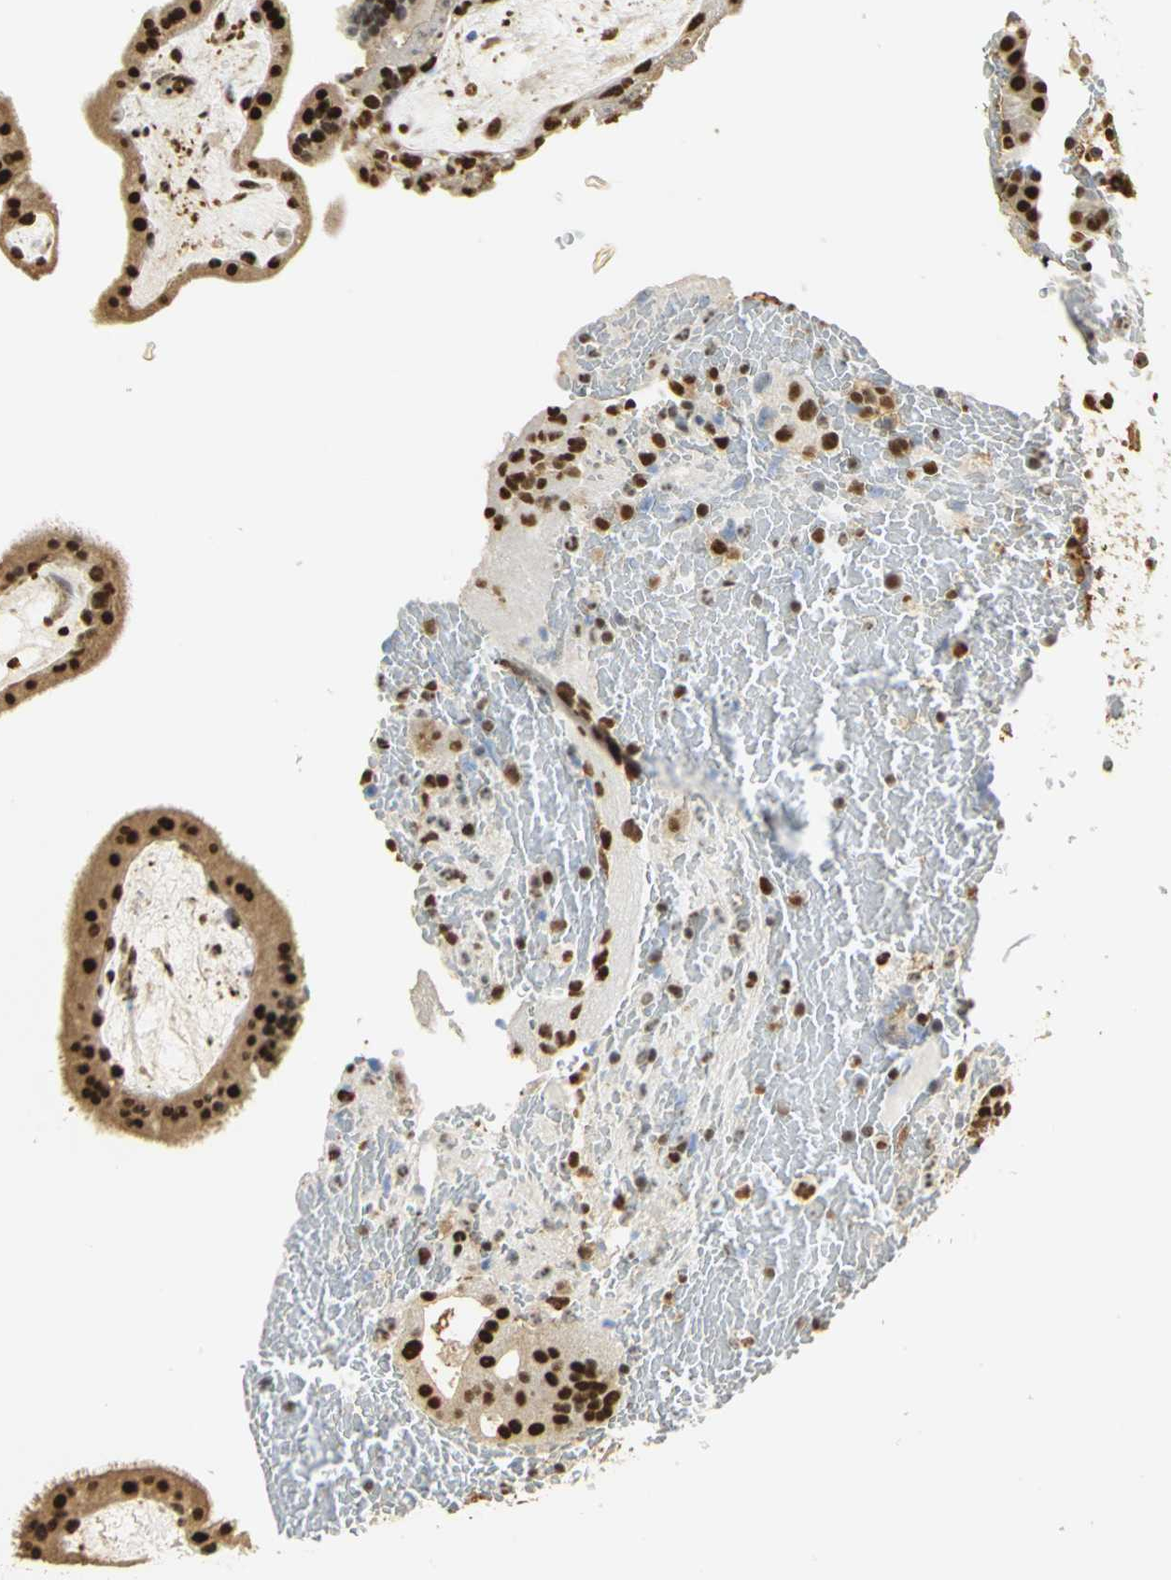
{"staining": {"intensity": "strong", "quantity": ">75%", "location": "nuclear"}, "tissue": "placenta", "cell_type": "Decidual cells", "image_type": "normal", "snomed": [{"axis": "morphology", "description": "Normal tissue, NOS"}, {"axis": "topography", "description": "Placenta"}], "caption": "DAB (3,3'-diaminobenzidine) immunohistochemical staining of normal placenta reveals strong nuclear protein staining in about >75% of decidual cells. Immunohistochemistry stains the protein in brown and the nuclei are stained blue.", "gene": "SET", "patient": {"sex": "female", "age": 19}}